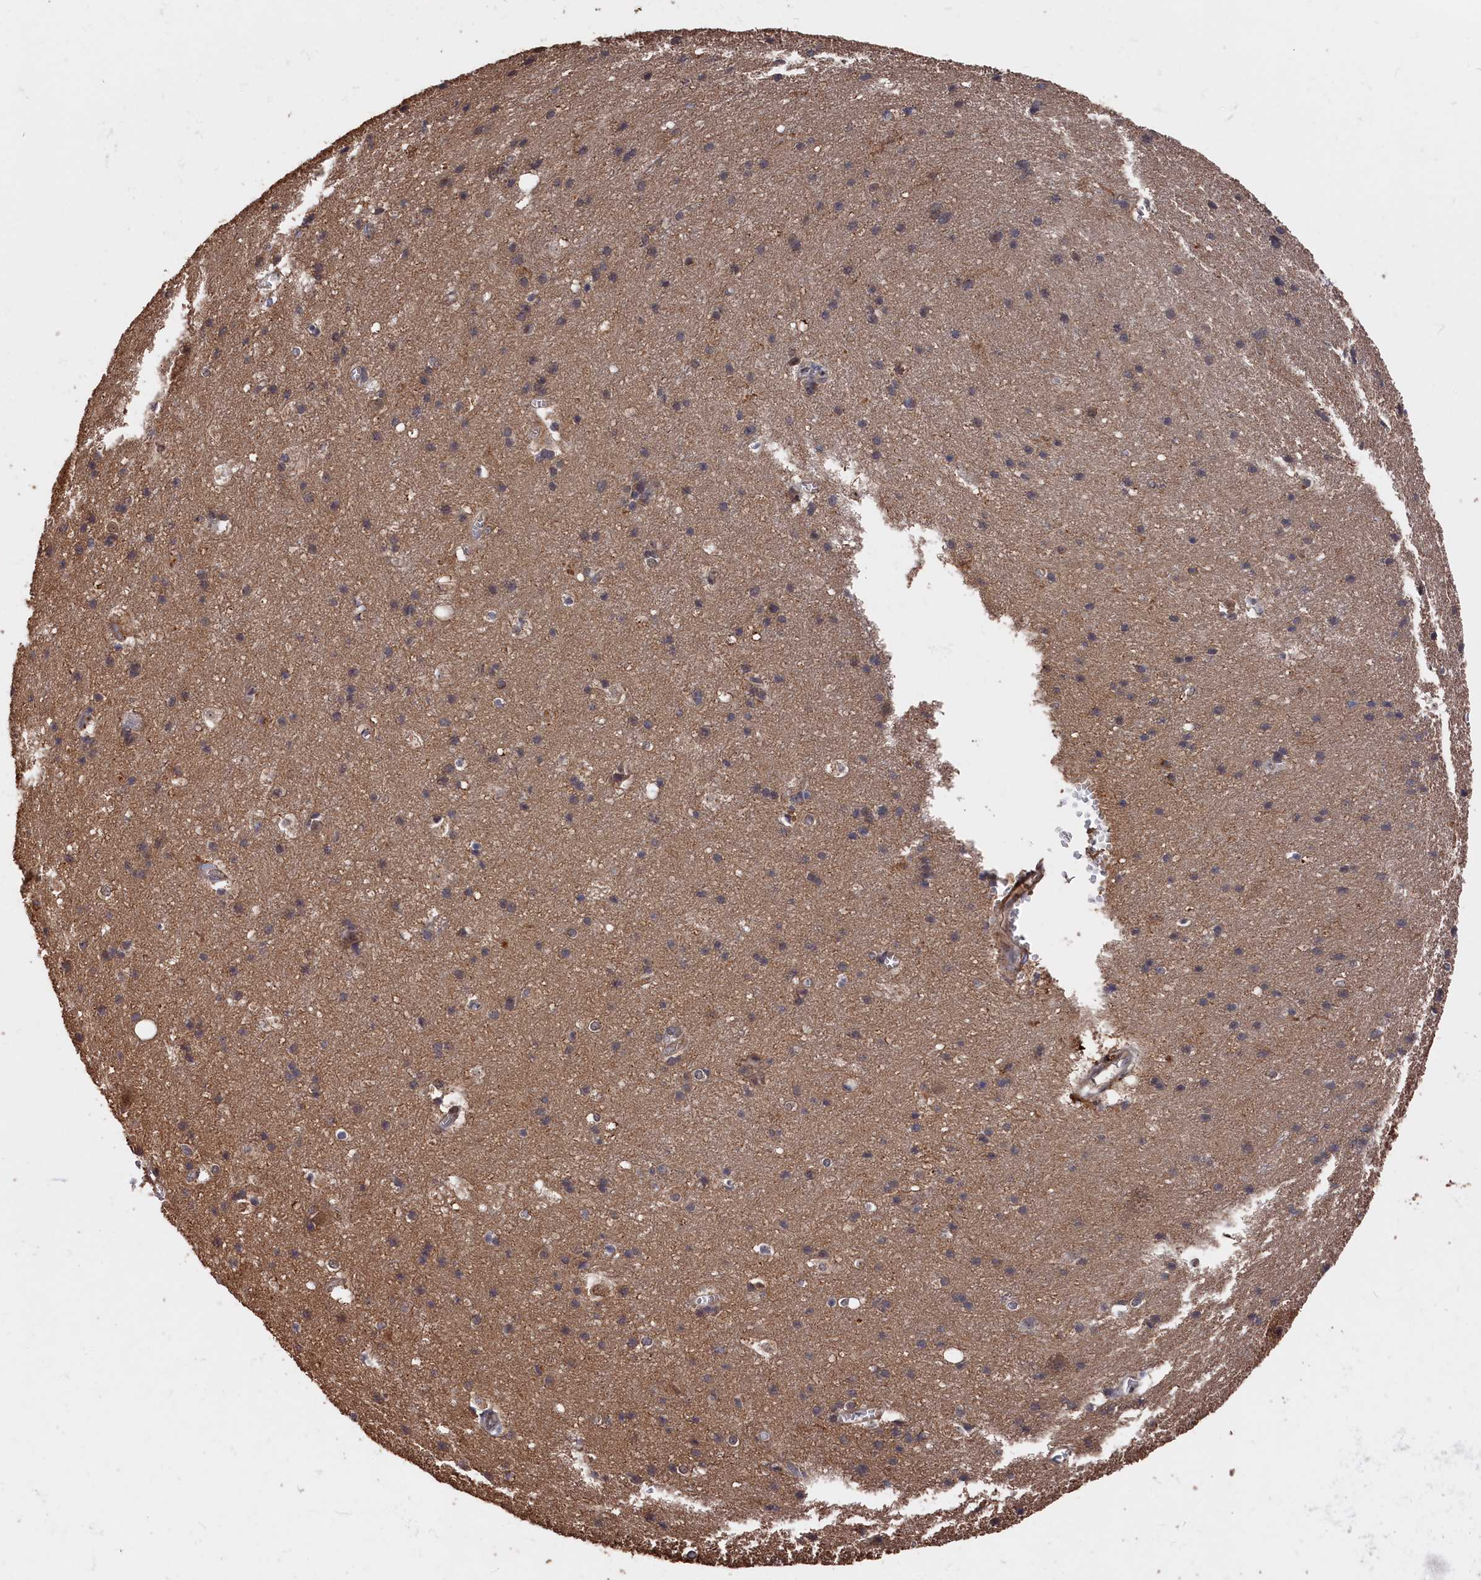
{"staining": {"intensity": "moderate", "quantity": "25%-75%", "location": "cytoplasmic/membranous"}, "tissue": "cerebral cortex", "cell_type": "Endothelial cells", "image_type": "normal", "snomed": [{"axis": "morphology", "description": "Normal tissue, NOS"}, {"axis": "topography", "description": "Cerebral cortex"}], "caption": "IHC micrograph of unremarkable human cerebral cortex stained for a protein (brown), which displays medium levels of moderate cytoplasmic/membranous positivity in approximately 25%-75% of endothelial cells.", "gene": "RMI2", "patient": {"sex": "male", "age": 54}}